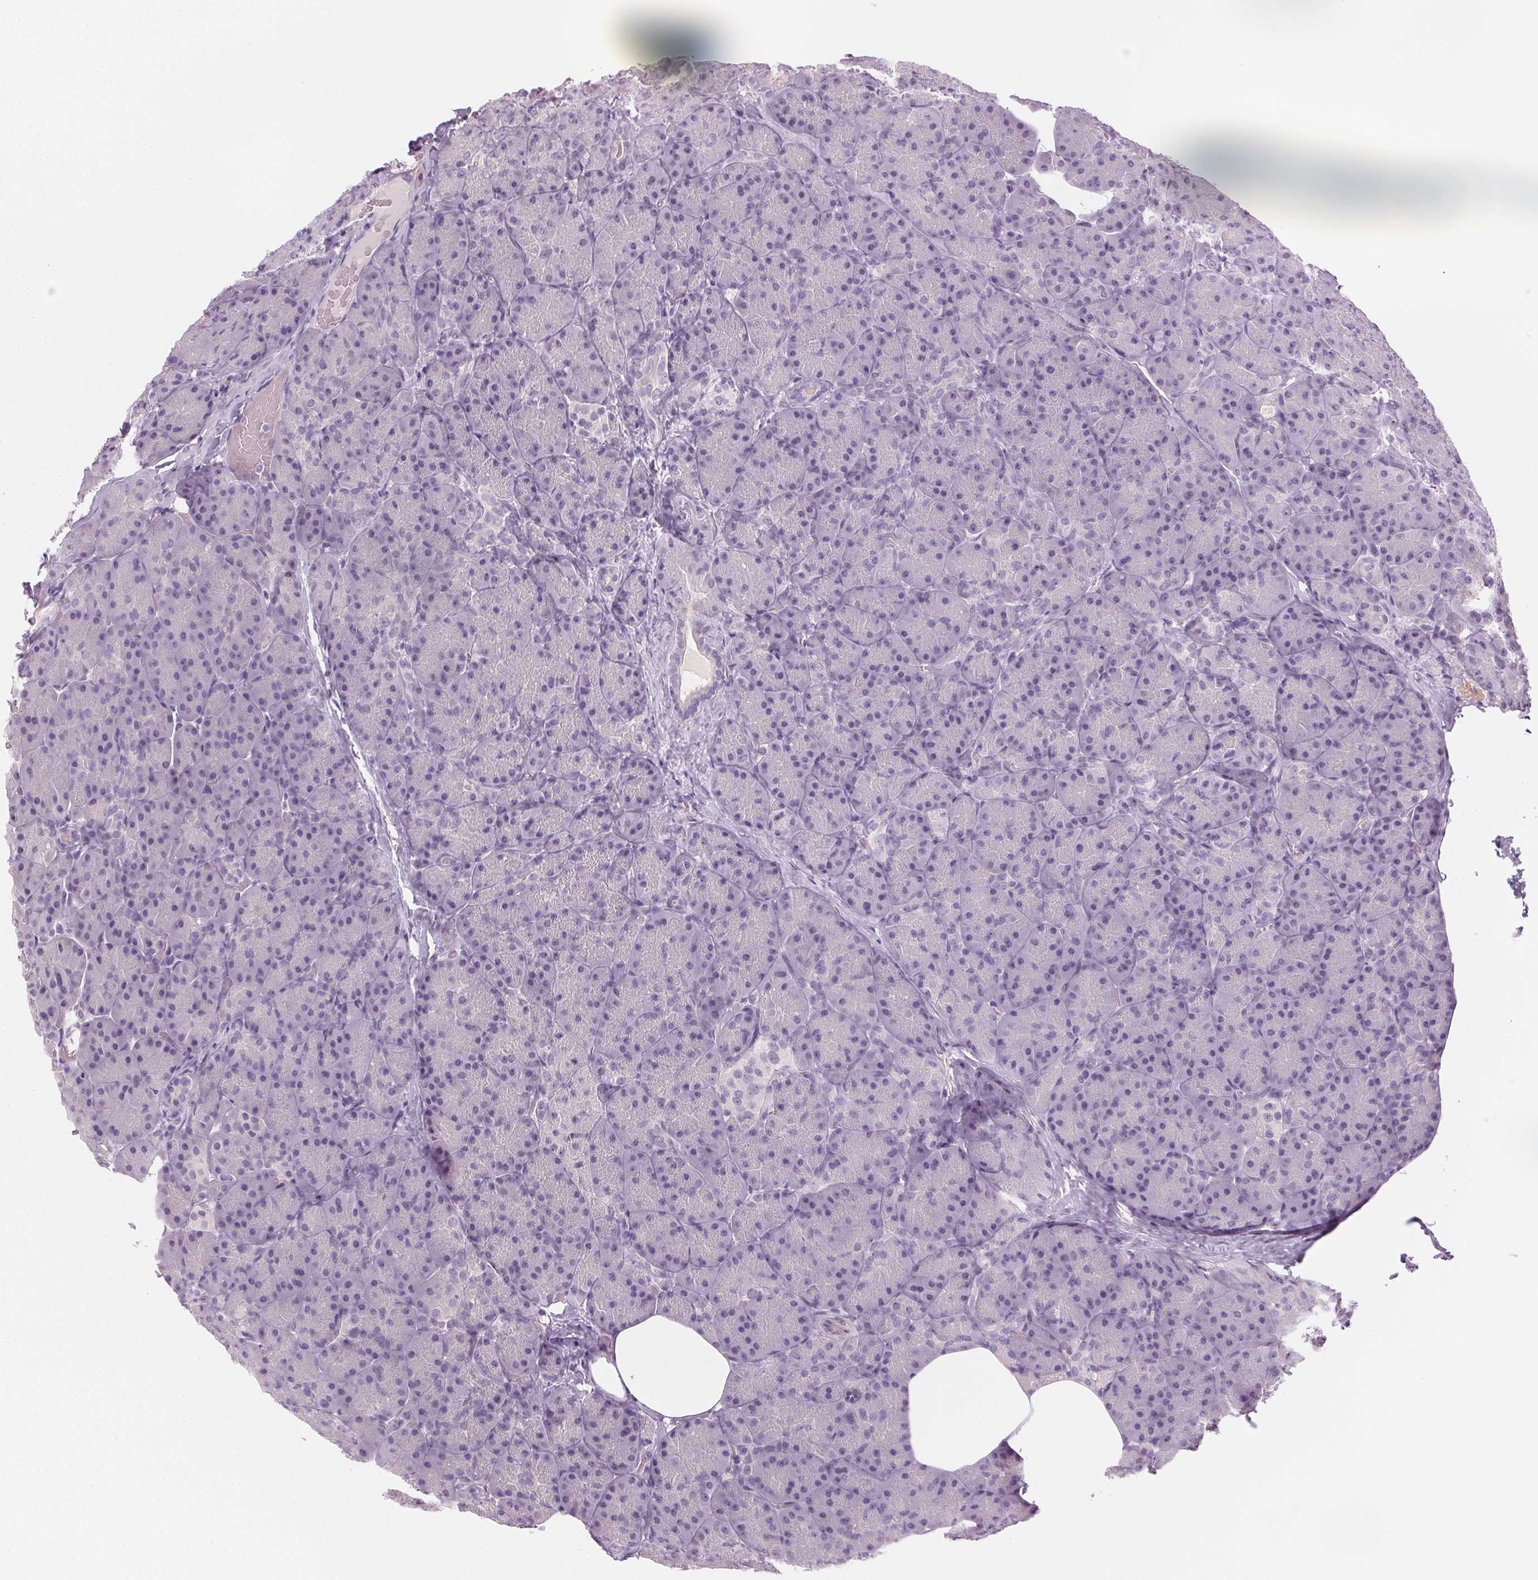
{"staining": {"intensity": "negative", "quantity": "none", "location": "none"}, "tissue": "pancreas", "cell_type": "Exocrine glandular cells", "image_type": "normal", "snomed": [{"axis": "morphology", "description": "Normal tissue, NOS"}, {"axis": "topography", "description": "Pancreas"}], "caption": "Exocrine glandular cells are negative for brown protein staining in normal pancreas. (DAB IHC with hematoxylin counter stain).", "gene": "HSF5", "patient": {"sex": "male", "age": 57}}